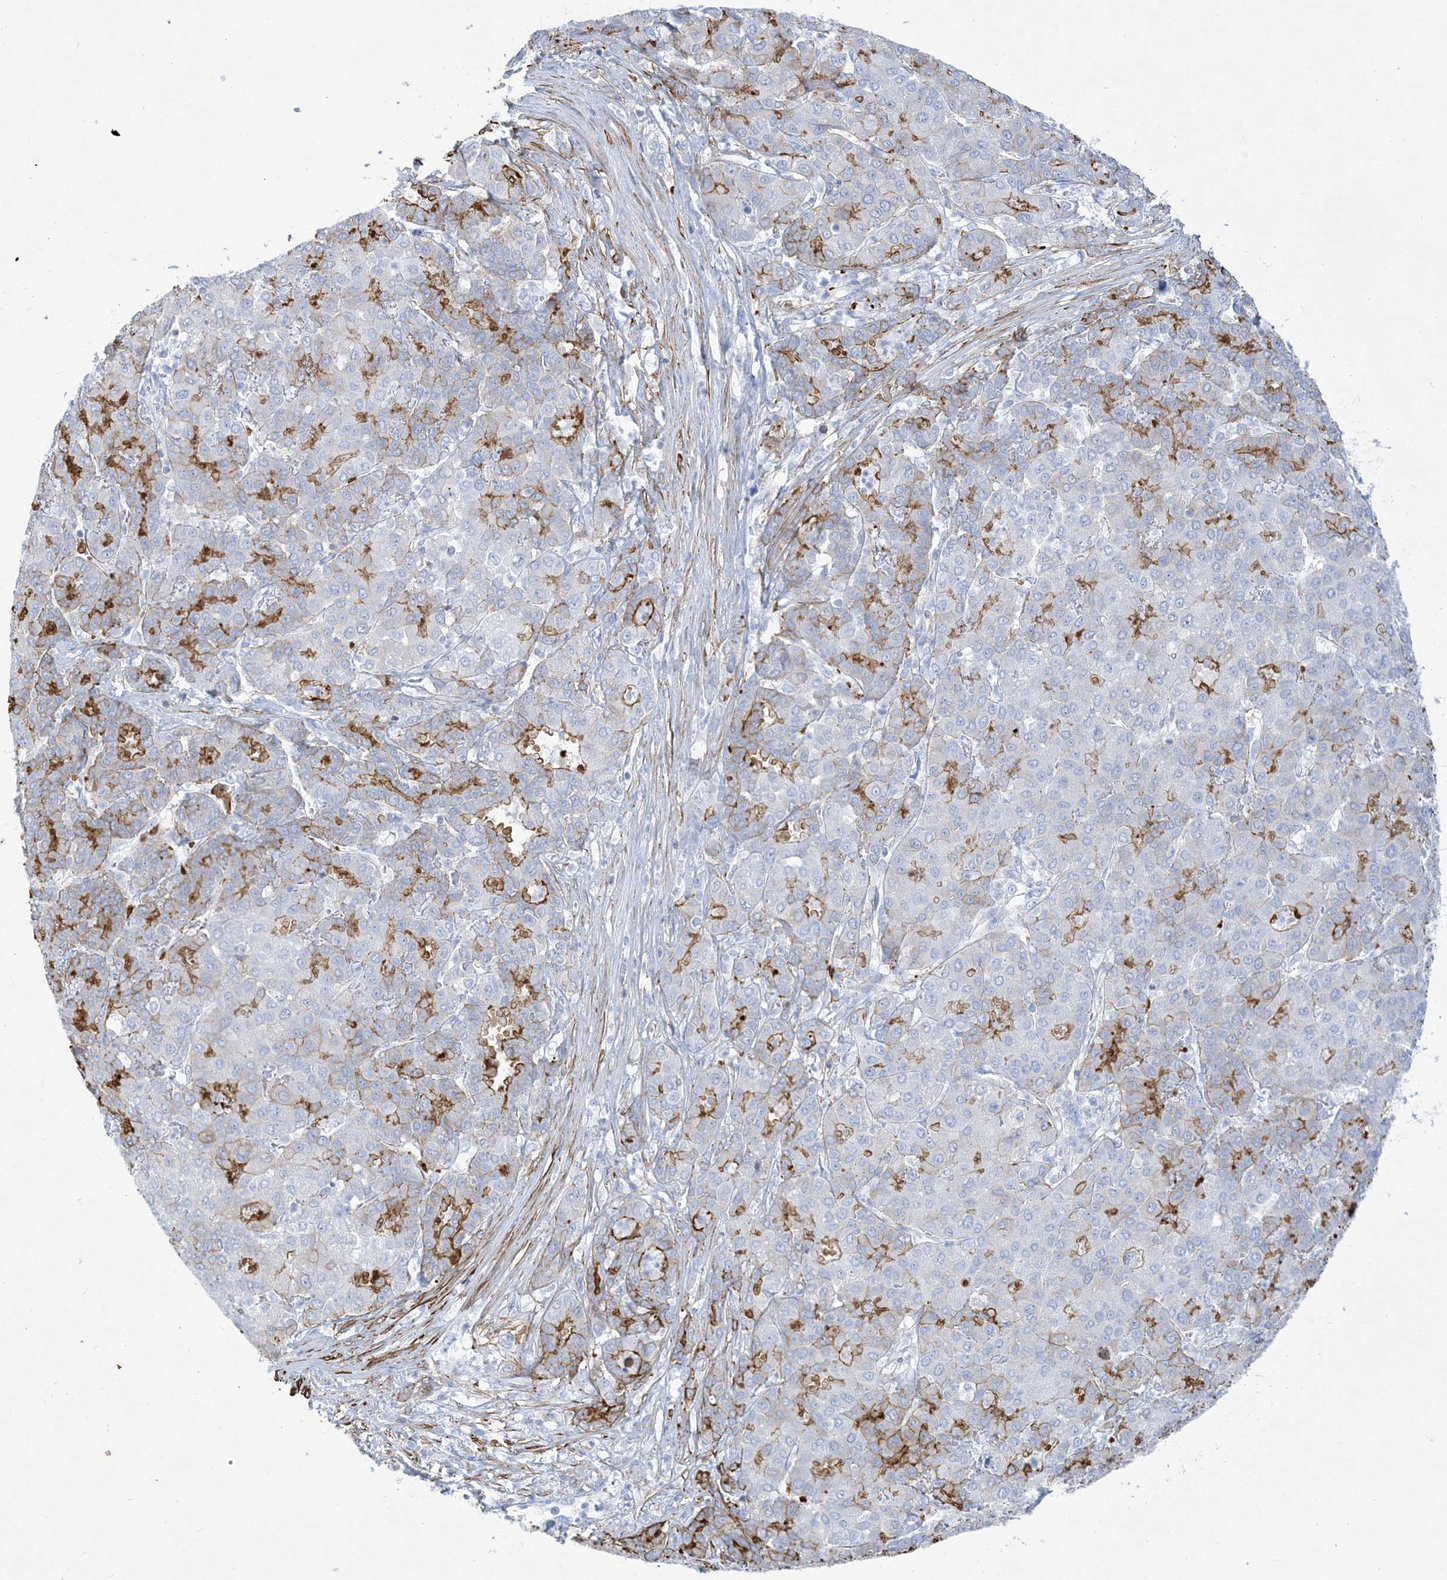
{"staining": {"intensity": "moderate", "quantity": "<25%", "location": "cytoplasmic/membranous"}, "tissue": "liver cancer", "cell_type": "Tumor cells", "image_type": "cancer", "snomed": [{"axis": "morphology", "description": "Carcinoma, Hepatocellular, NOS"}, {"axis": "topography", "description": "Liver"}], "caption": "Moderate cytoplasmic/membranous staining is appreciated in about <25% of tumor cells in liver cancer (hepatocellular carcinoma).", "gene": "B3GNT7", "patient": {"sex": "male", "age": 65}}